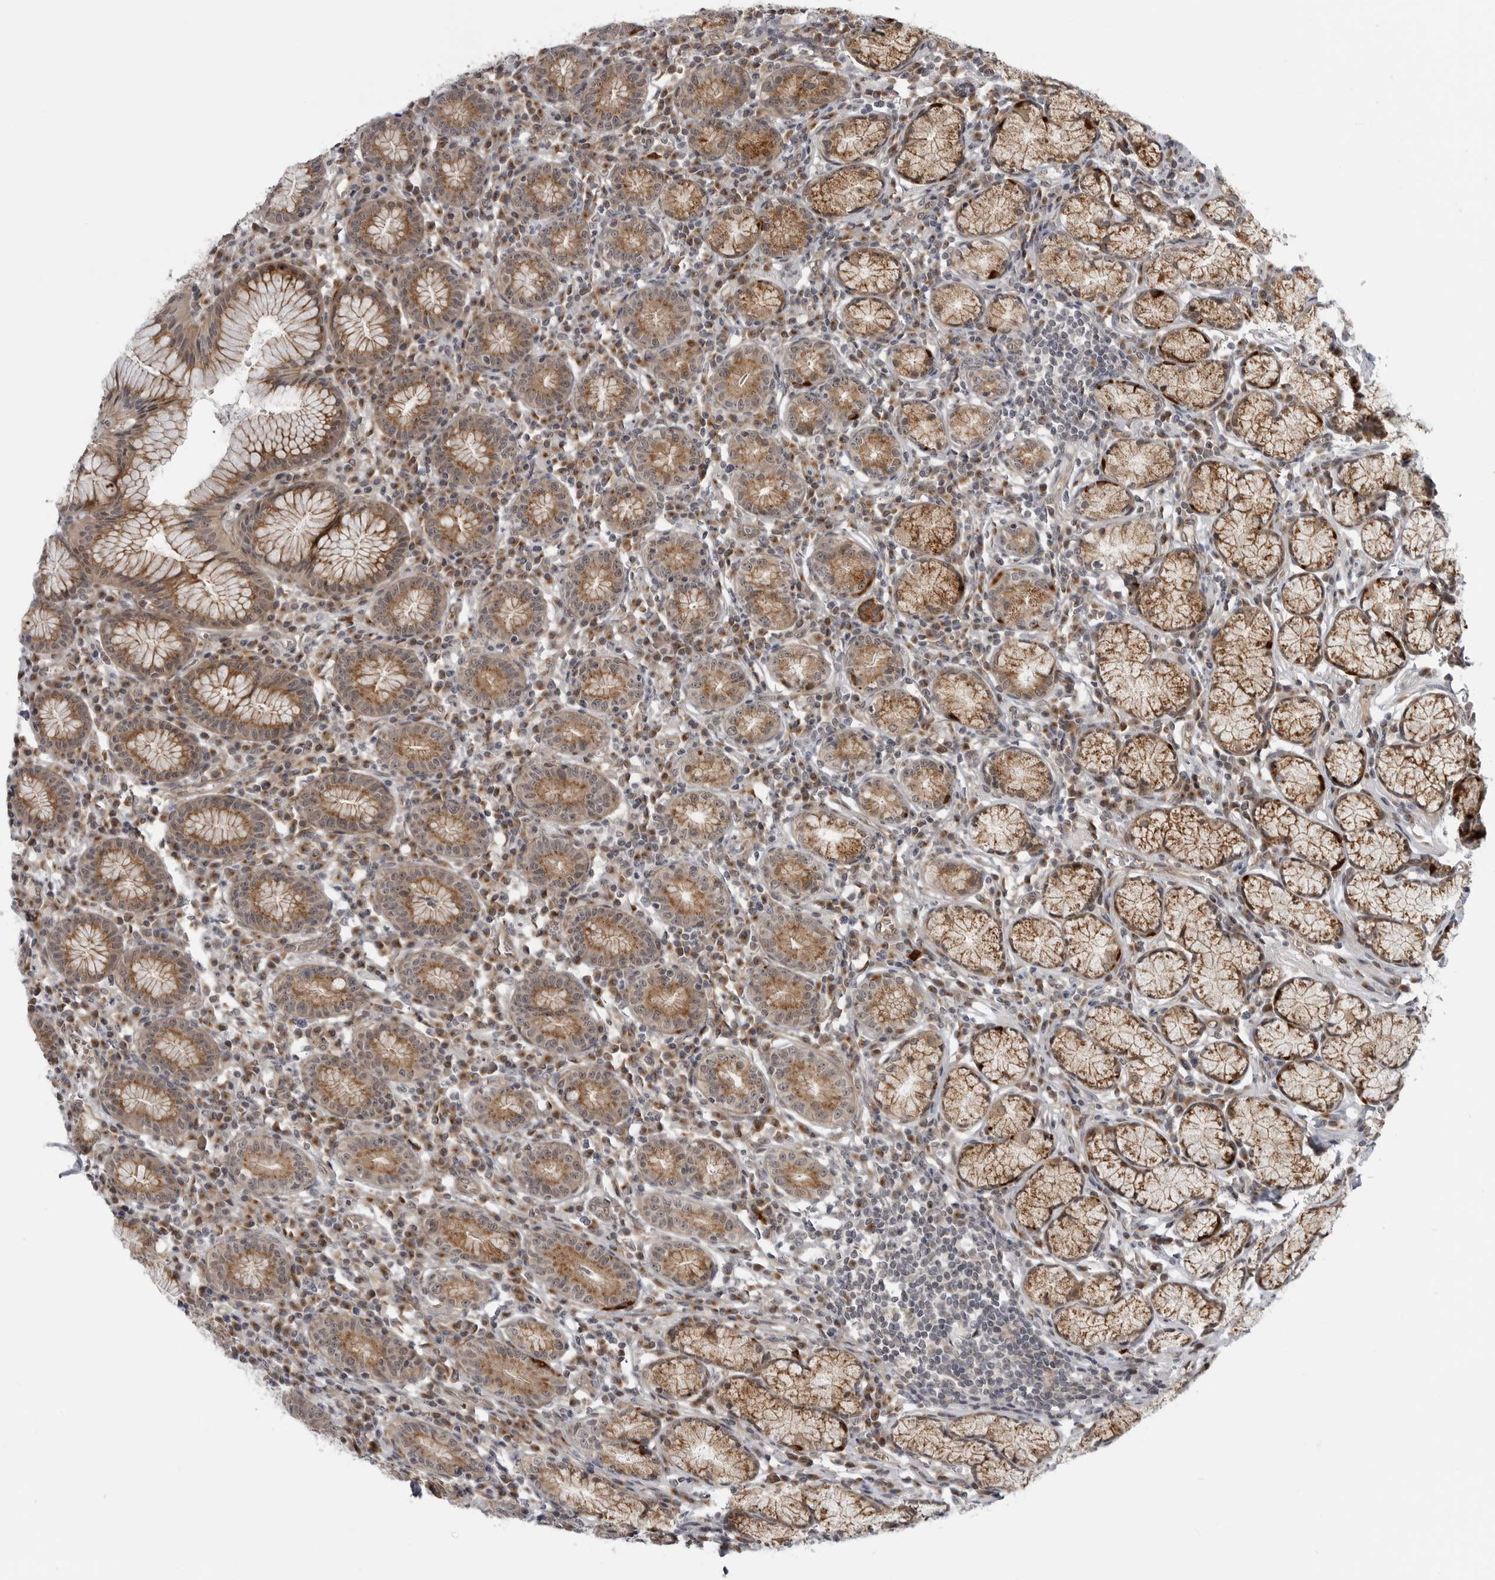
{"staining": {"intensity": "moderate", "quantity": ">75%", "location": "cytoplasmic/membranous,nuclear"}, "tissue": "stomach", "cell_type": "Glandular cells", "image_type": "normal", "snomed": [{"axis": "morphology", "description": "Normal tissue, NOS"}, {"axis": "topography", "description": "Stomach"}], "caption": "This histopathology image exhibits normal stomach stained with immunohistochemistry to label a protein in brown. The cytoplasmic/membranous,nuclear of glandular cells show moderate positivity for the protein. Nuclei are counter-stained blue.", "gene": "LRRC45", "patient": {"sex": "male", "age": 55}}